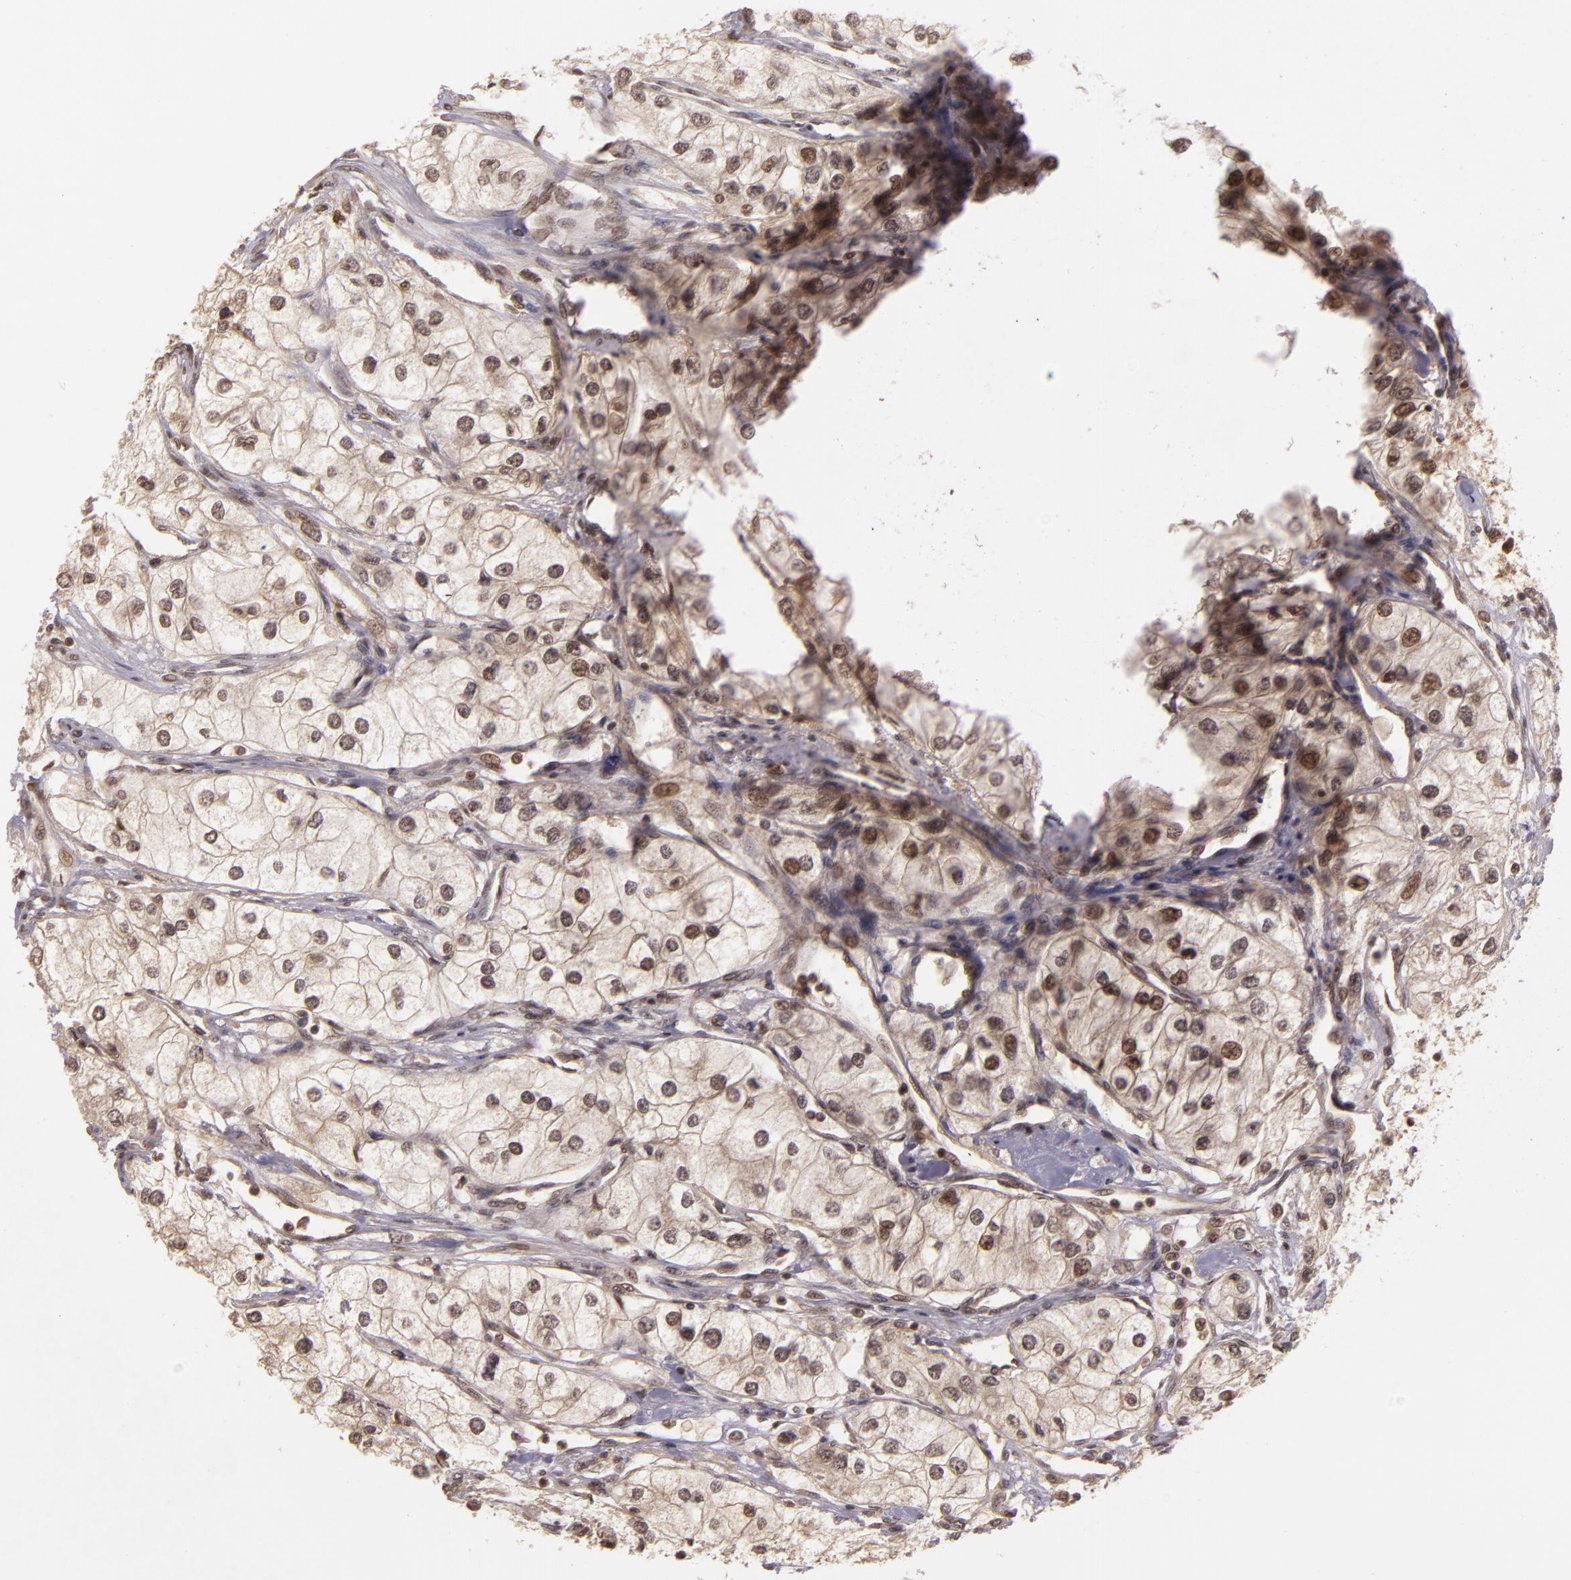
{"staining": {"intensity": "weak", "quantity": ">75%", "location": "nuclear"}, "tissue": "renal cancer", "cell_type": "Tumor cells", "image_type": "cancer", "snomed": [{"axis": "morphology", "description": "Adenocarcinoma, NOS"}, {"axis": "topography", "description": "Kidney"}], "caption": "An image showing weak nuclear staining in about >75% of tumor cells in adenocarcinoma (renal), as visualized by brown immunohistochemical staining.", "gene": "TXNRD2", "patient": {"sex": "male", "age": 57}}